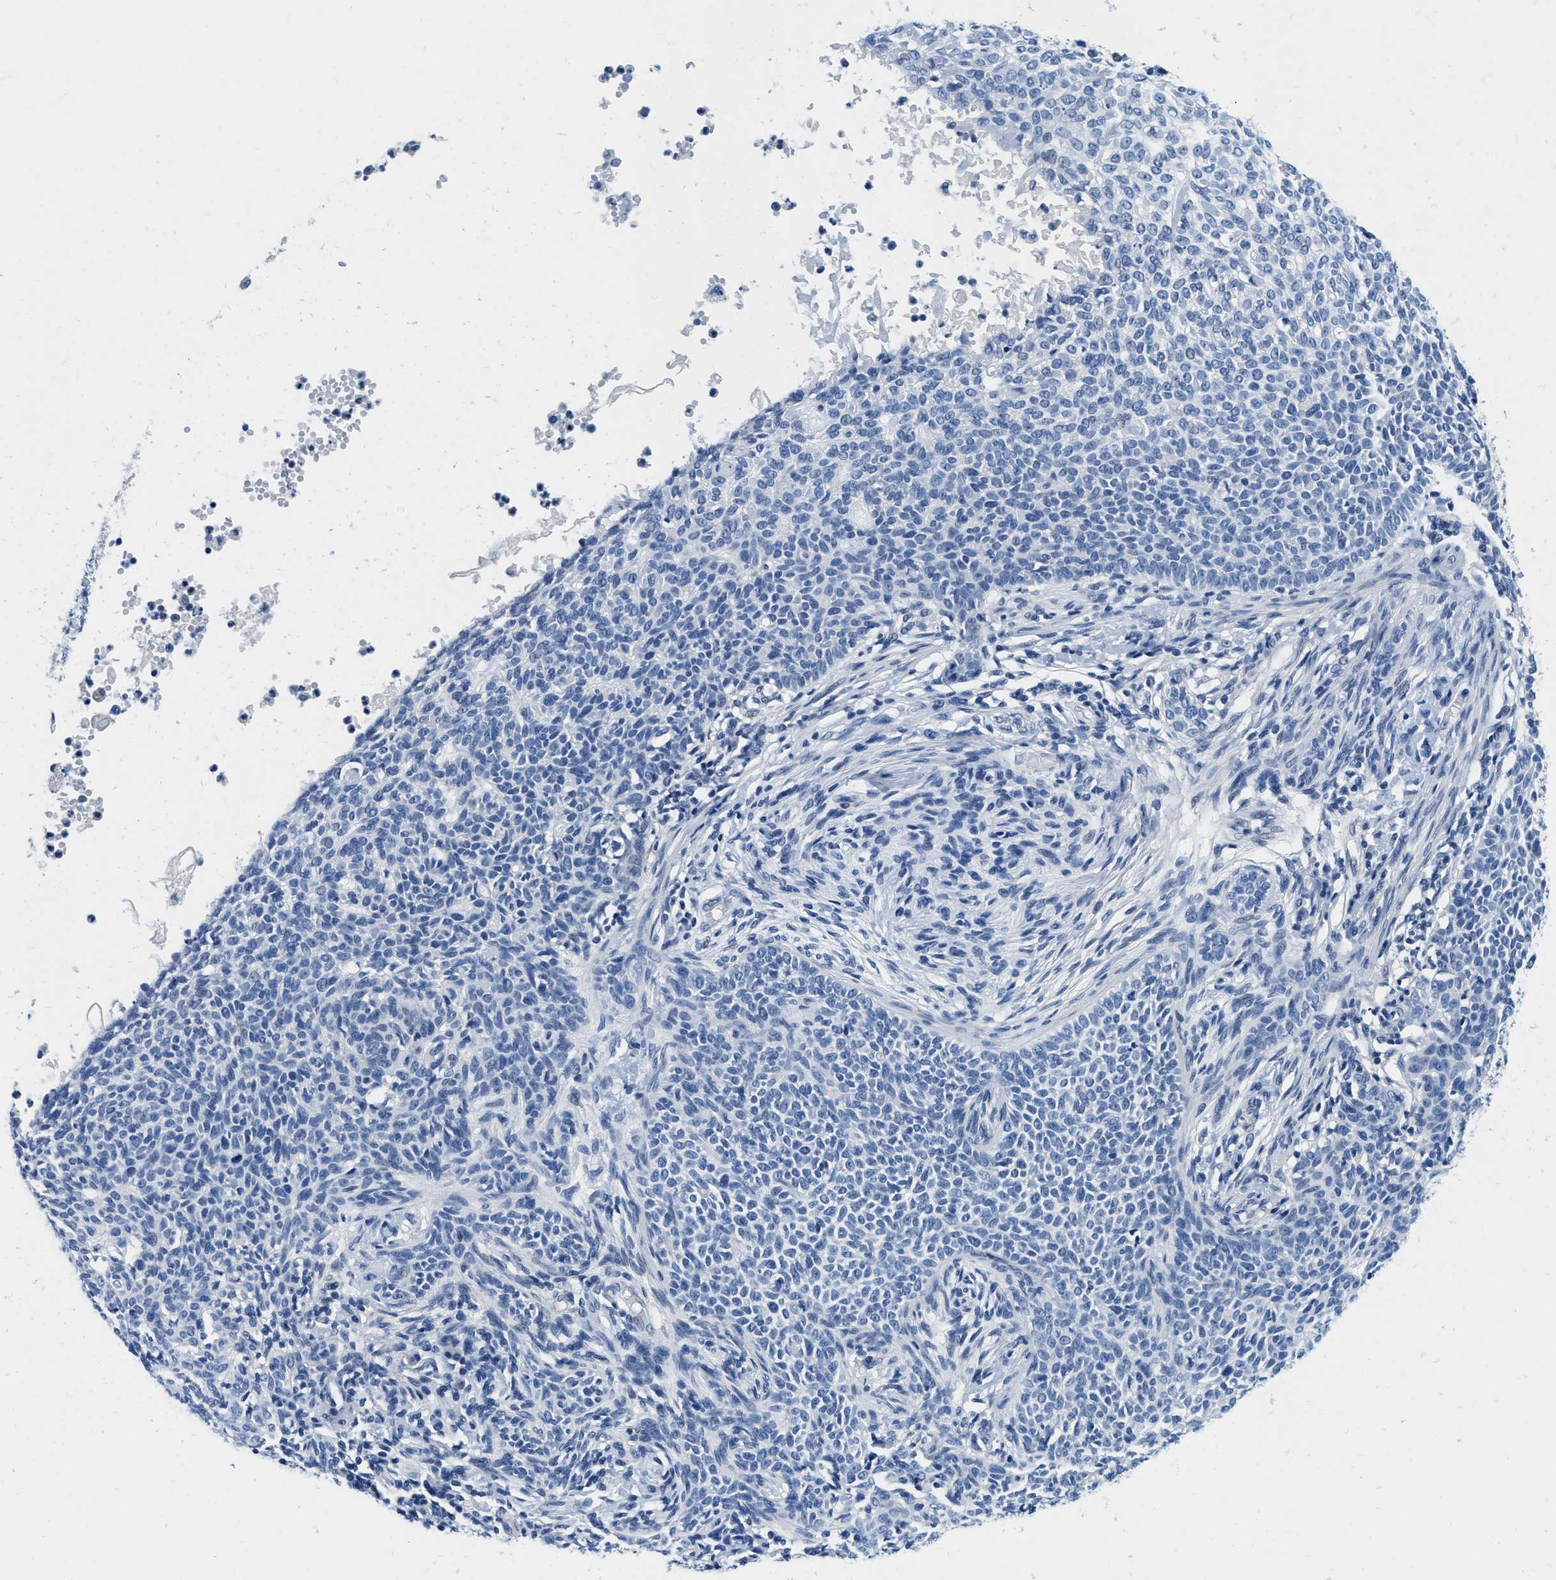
{"staining": {"intensity": "negative", "quantity": "none", "location": "none"}, "tissue": "skin cancer", "cell_type": "Tumor cells", "image_type": "cancer", "snomed": [{"axis": "morphology", "description": "Normal tissue, NOS"}, {"axis": "morphology", "description": "Basal cell carcinoma"}, {"axis": "topography", "description": "Skin"}], "caption": "Immunohistochemistry (IHC) photomicrograph of basal cell carcinoma (skin) stained for a protein (brown), which exhibits no staining in tumor cells. The staining was performed using DAB to visualize the protein expression in brown, while the nuclei were stained in blue with hematoxylin (Magnification: 20x).", "gene": "GSTM3", "patient": {"sex": "male", "age": 87}}